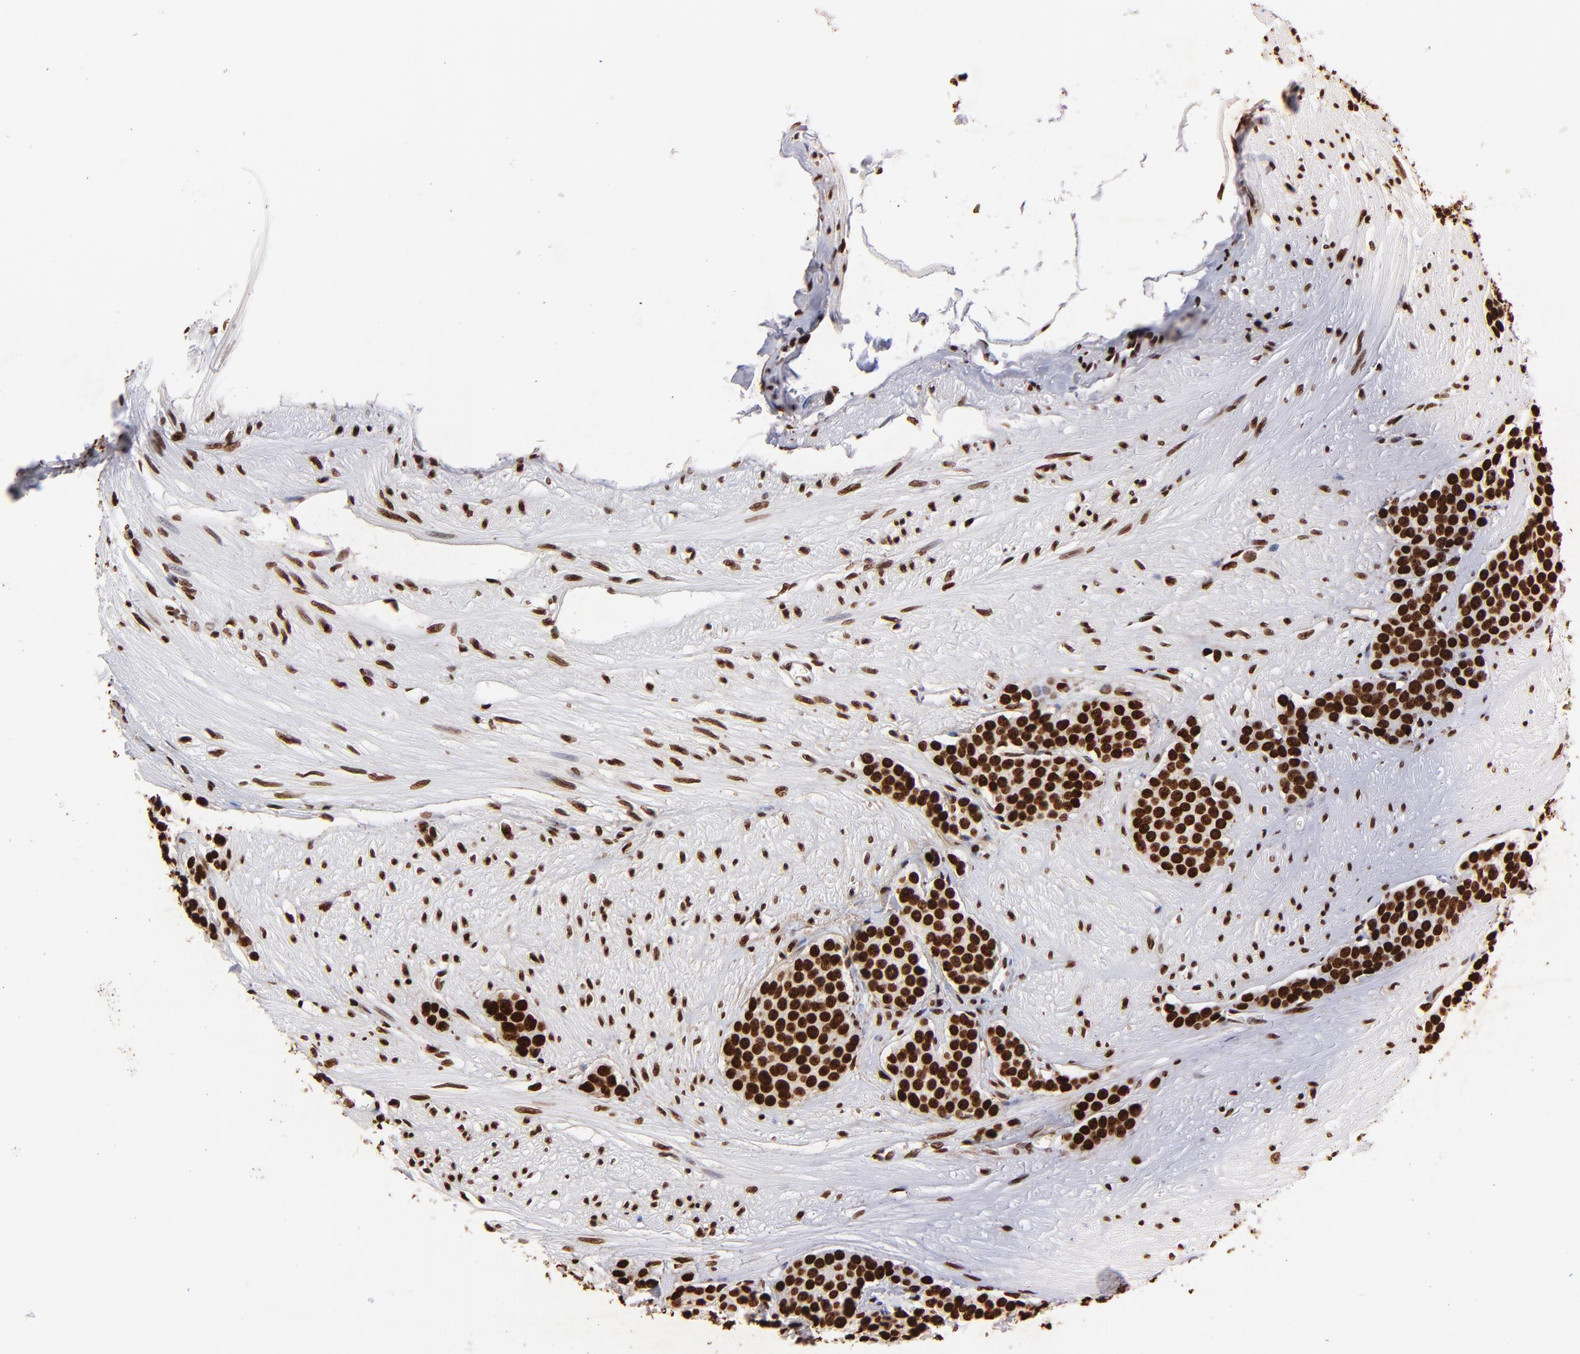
{"staining": {"intensity": "strong", "quantity": ">75%", "location": "nuclear"}, "tissue": "carcinoid", "cell_type": "Tumor cells", "image_type": "cancer", "snomed": [{"axis": "morphology", "description": "Carcinoid, malignant, NOS"}, {"axis": "topography", "description": "Small intestine"}], "caption": "Strong nuclear protein staining is seen in about >75% of tumor cells in carcinoid (malignant).", "gene": "FBH1", "patient": {"sex": "male", "age": 60}}